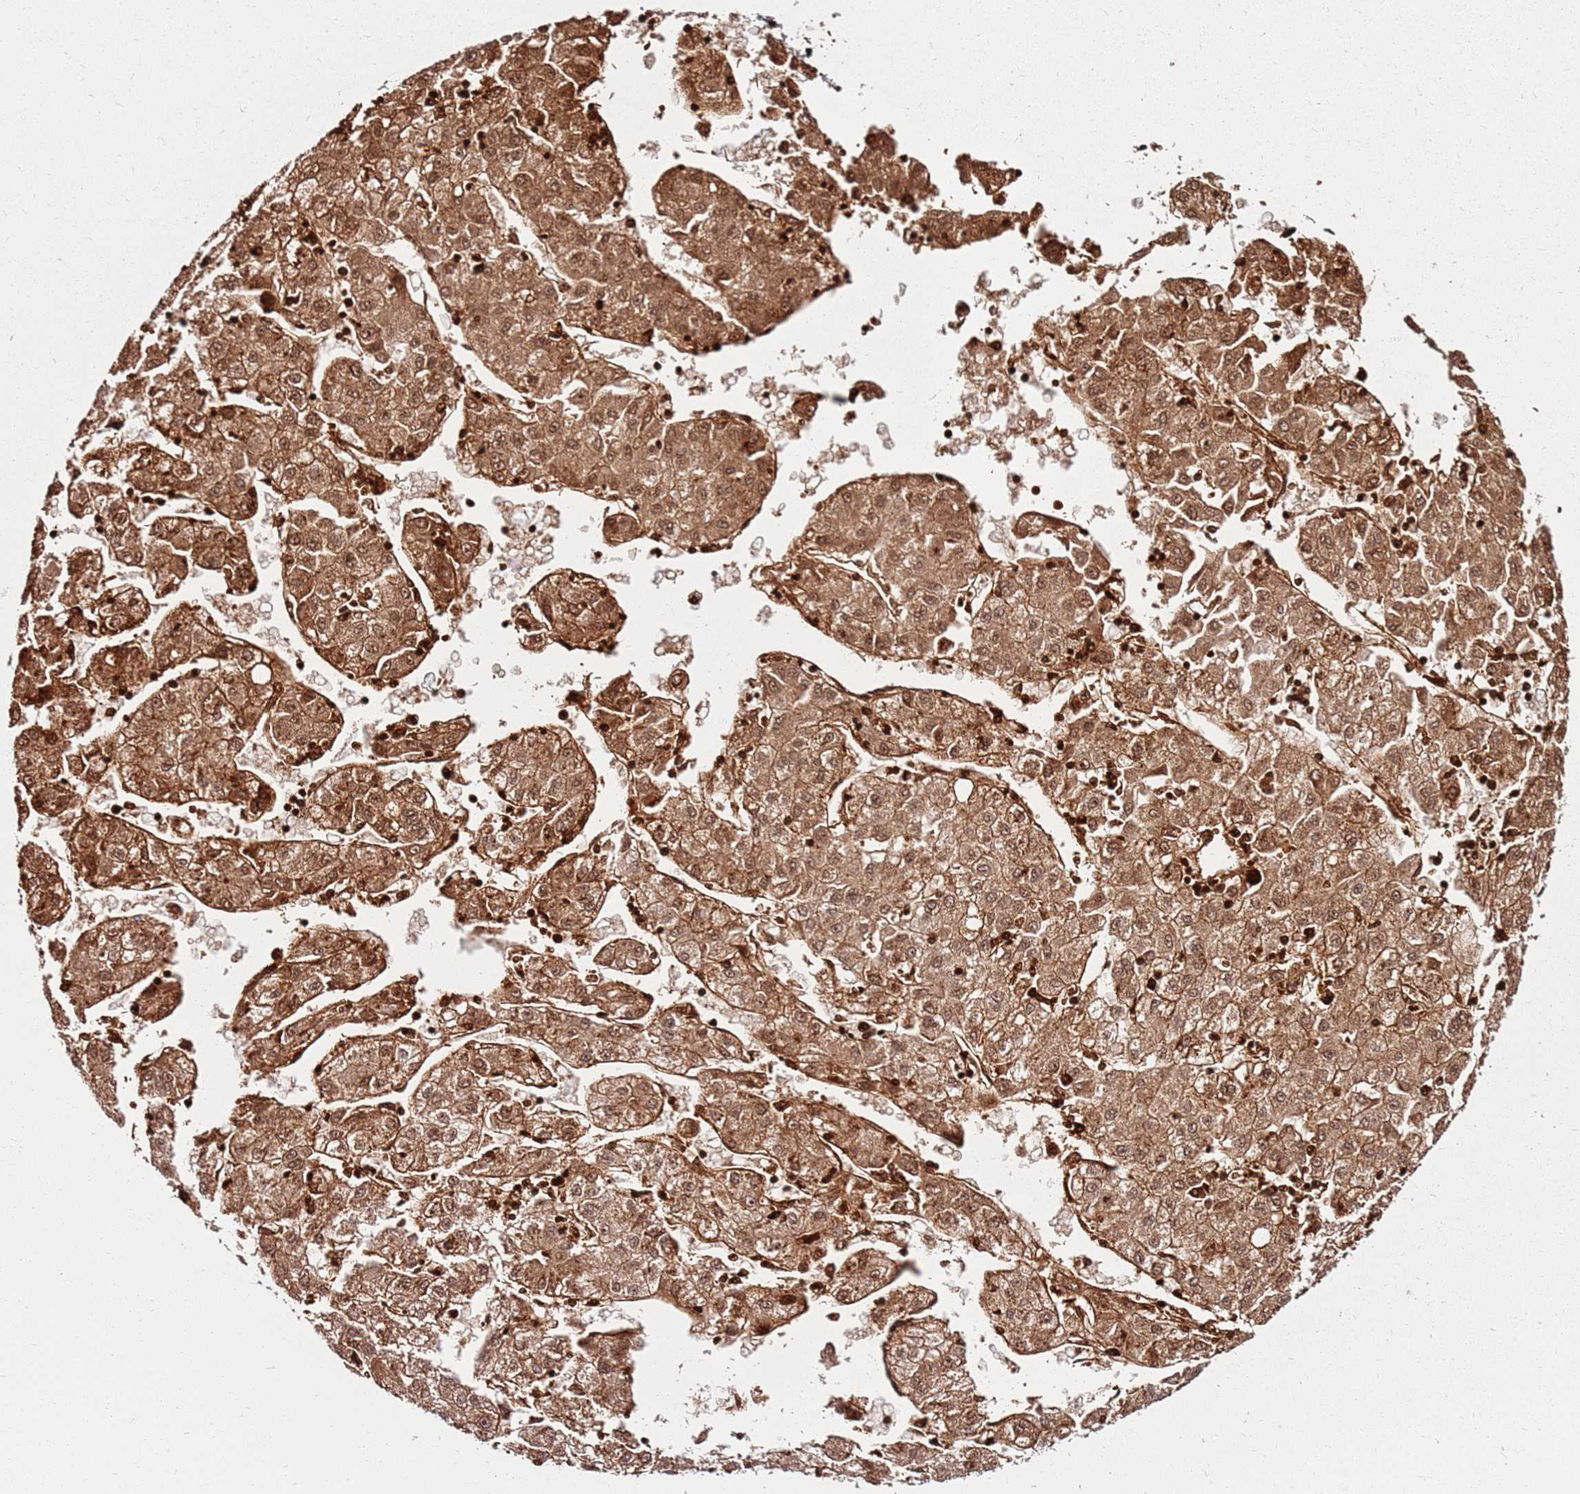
{"staining": {"intensity": "moderate", "quantity": ">75%", "location": "cytoplasmic/membranous,nuclear"}, "tissue": "liver cancer", "cell_type": "Tumor cells", "image_type": "cancer", "snomed": [{"axis": "morphology", "description": "Carcinoma, Hepatocellular, NOS"}, {"axis": "topography", "description": "Liver"}], "caption": "Liver cancer (hepatocellular carcinoma) stained with a protein marker shows moderate staining in tumor cells.", "gene": "RNF11", "patient": {"sex": "male", "age": 72}}